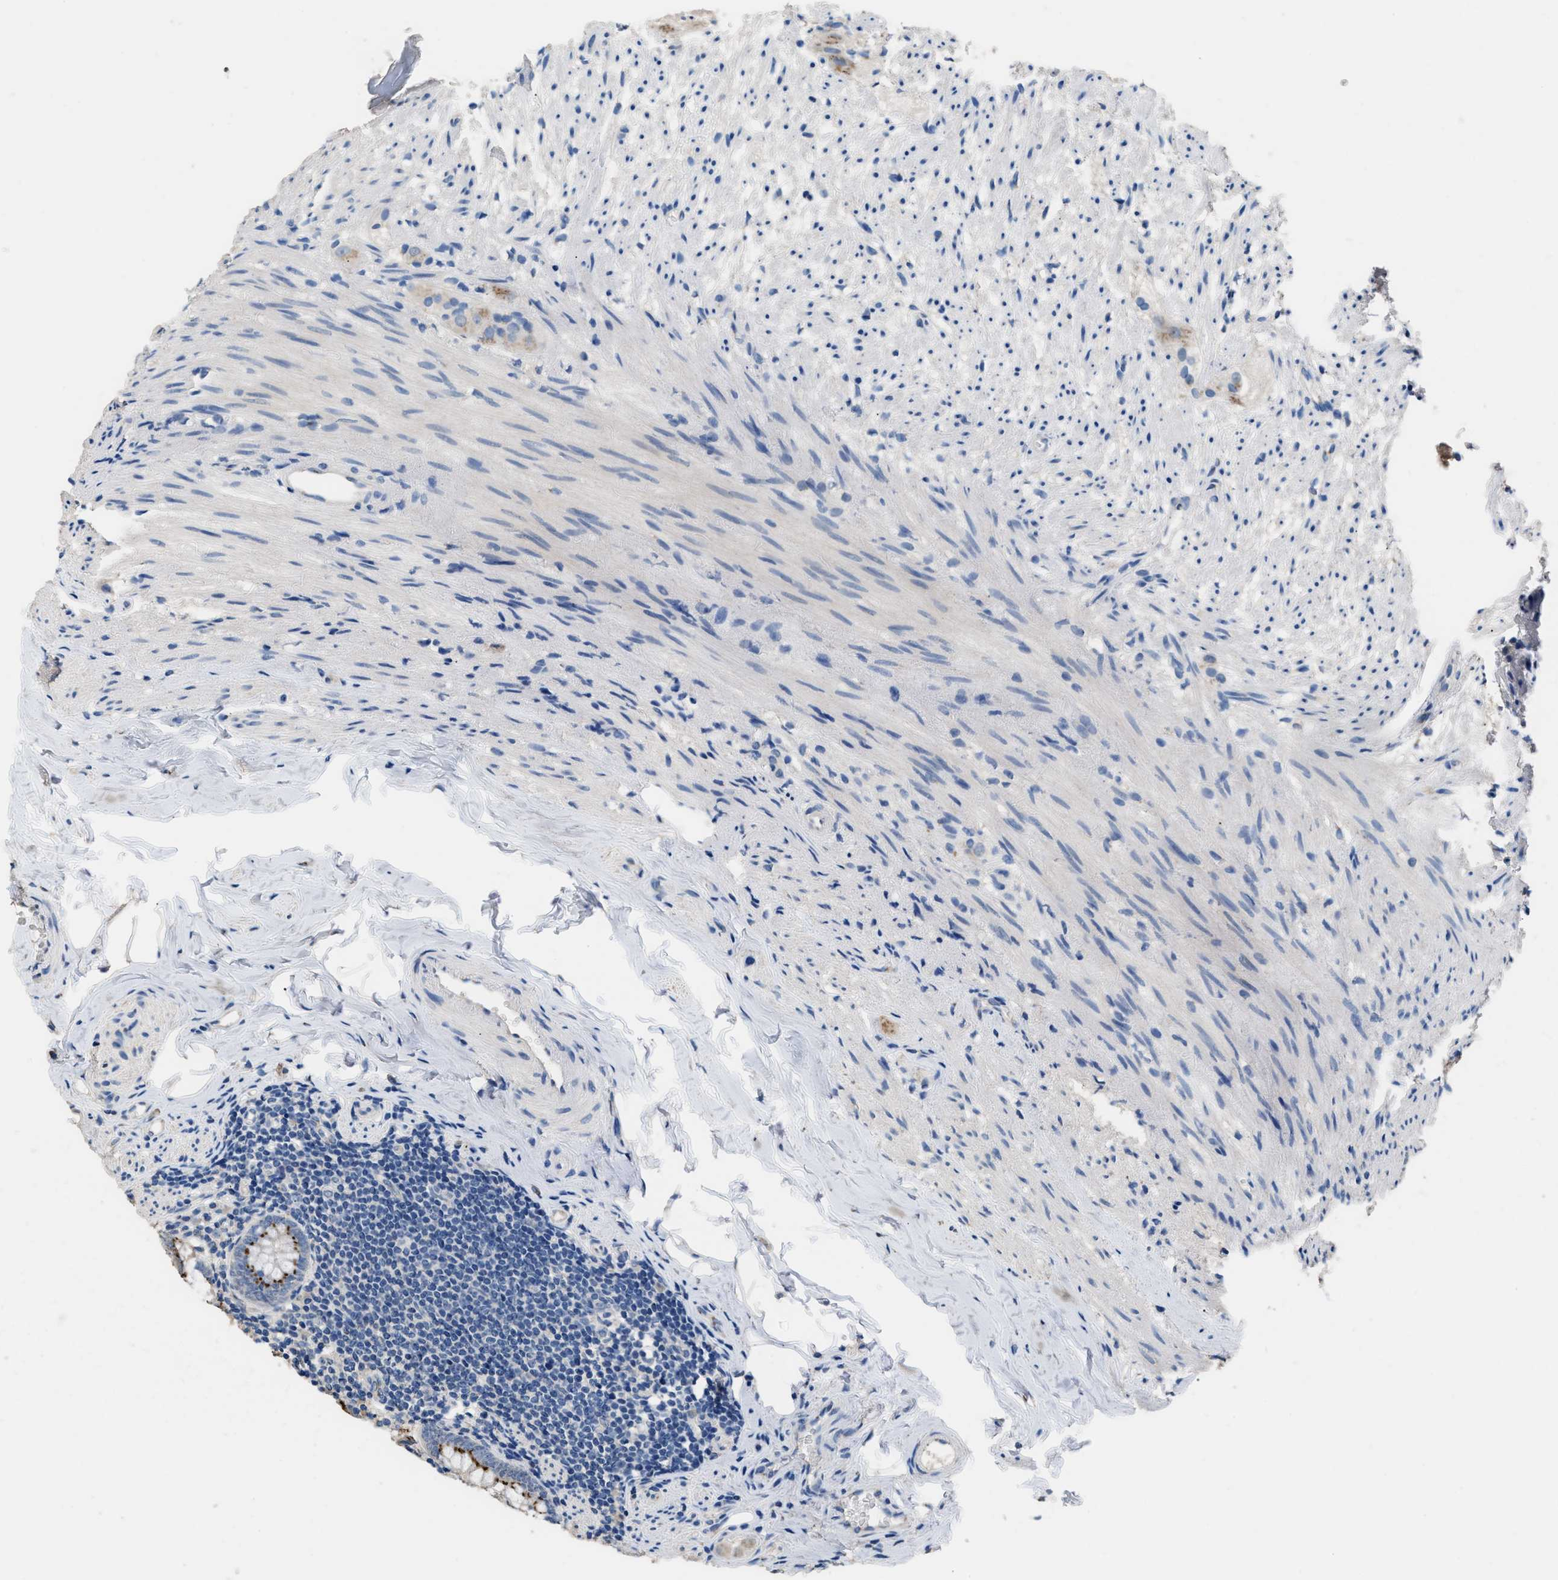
{"staining": {"intensity": "strong", "quantity": ">75%", "location": "cytoplasmic/membranous"}, "tissue": "appendix", "cell_type": "Glandular cells", "image_type": "normal", "snomed": [{"axis": "morphology", "description": "Normal tissue, NOS"}, {"axis": "topography", "description": "Appendix"}], "caption": "Protein expression analysis of normal human appendix reveals strong cytoplasmic/membranous expression in approximately >75% of glandular cells.", "gene": "GOLM1", "patient": {"sex": "female", "age": 77}}